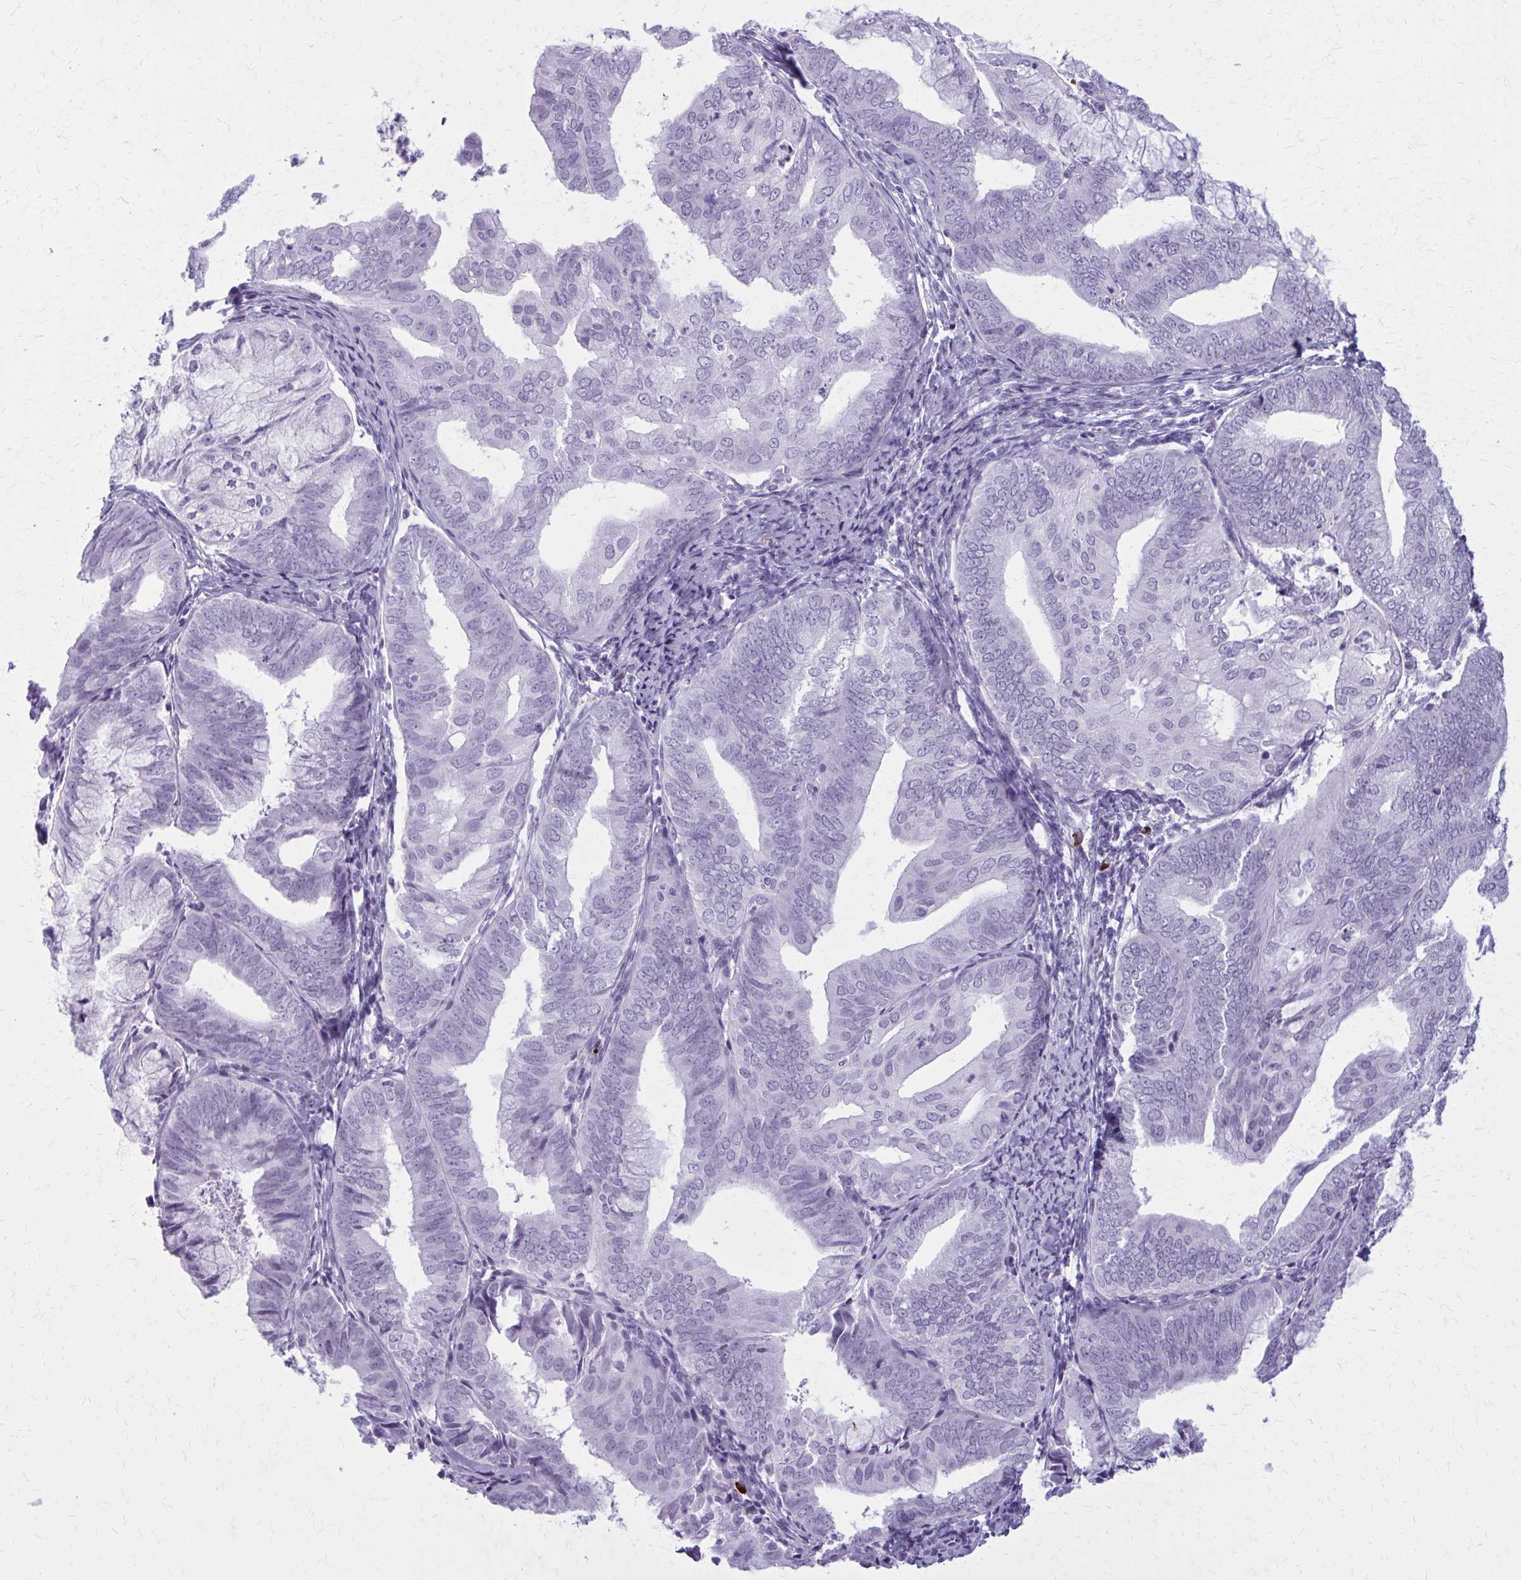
{"staining": {"intensity": "negative", "quantity": "none", "location": "none"}, "tissue": "endometrial cancer", "cell_type": "Tumor cells", "image_type": "cancer", "snomed": [{"axis": "morphology", "description": "Adenocarcinoma, NOS"}, {"axis": "topography", "description": "Endometrium"}], "caption": "A photomicrograph of human adenocarcinoma (endometrial) is negative for staining in tumor cells.", "gene": "ZDHHC7", "patient": {"sex": "female", "age": 75}}